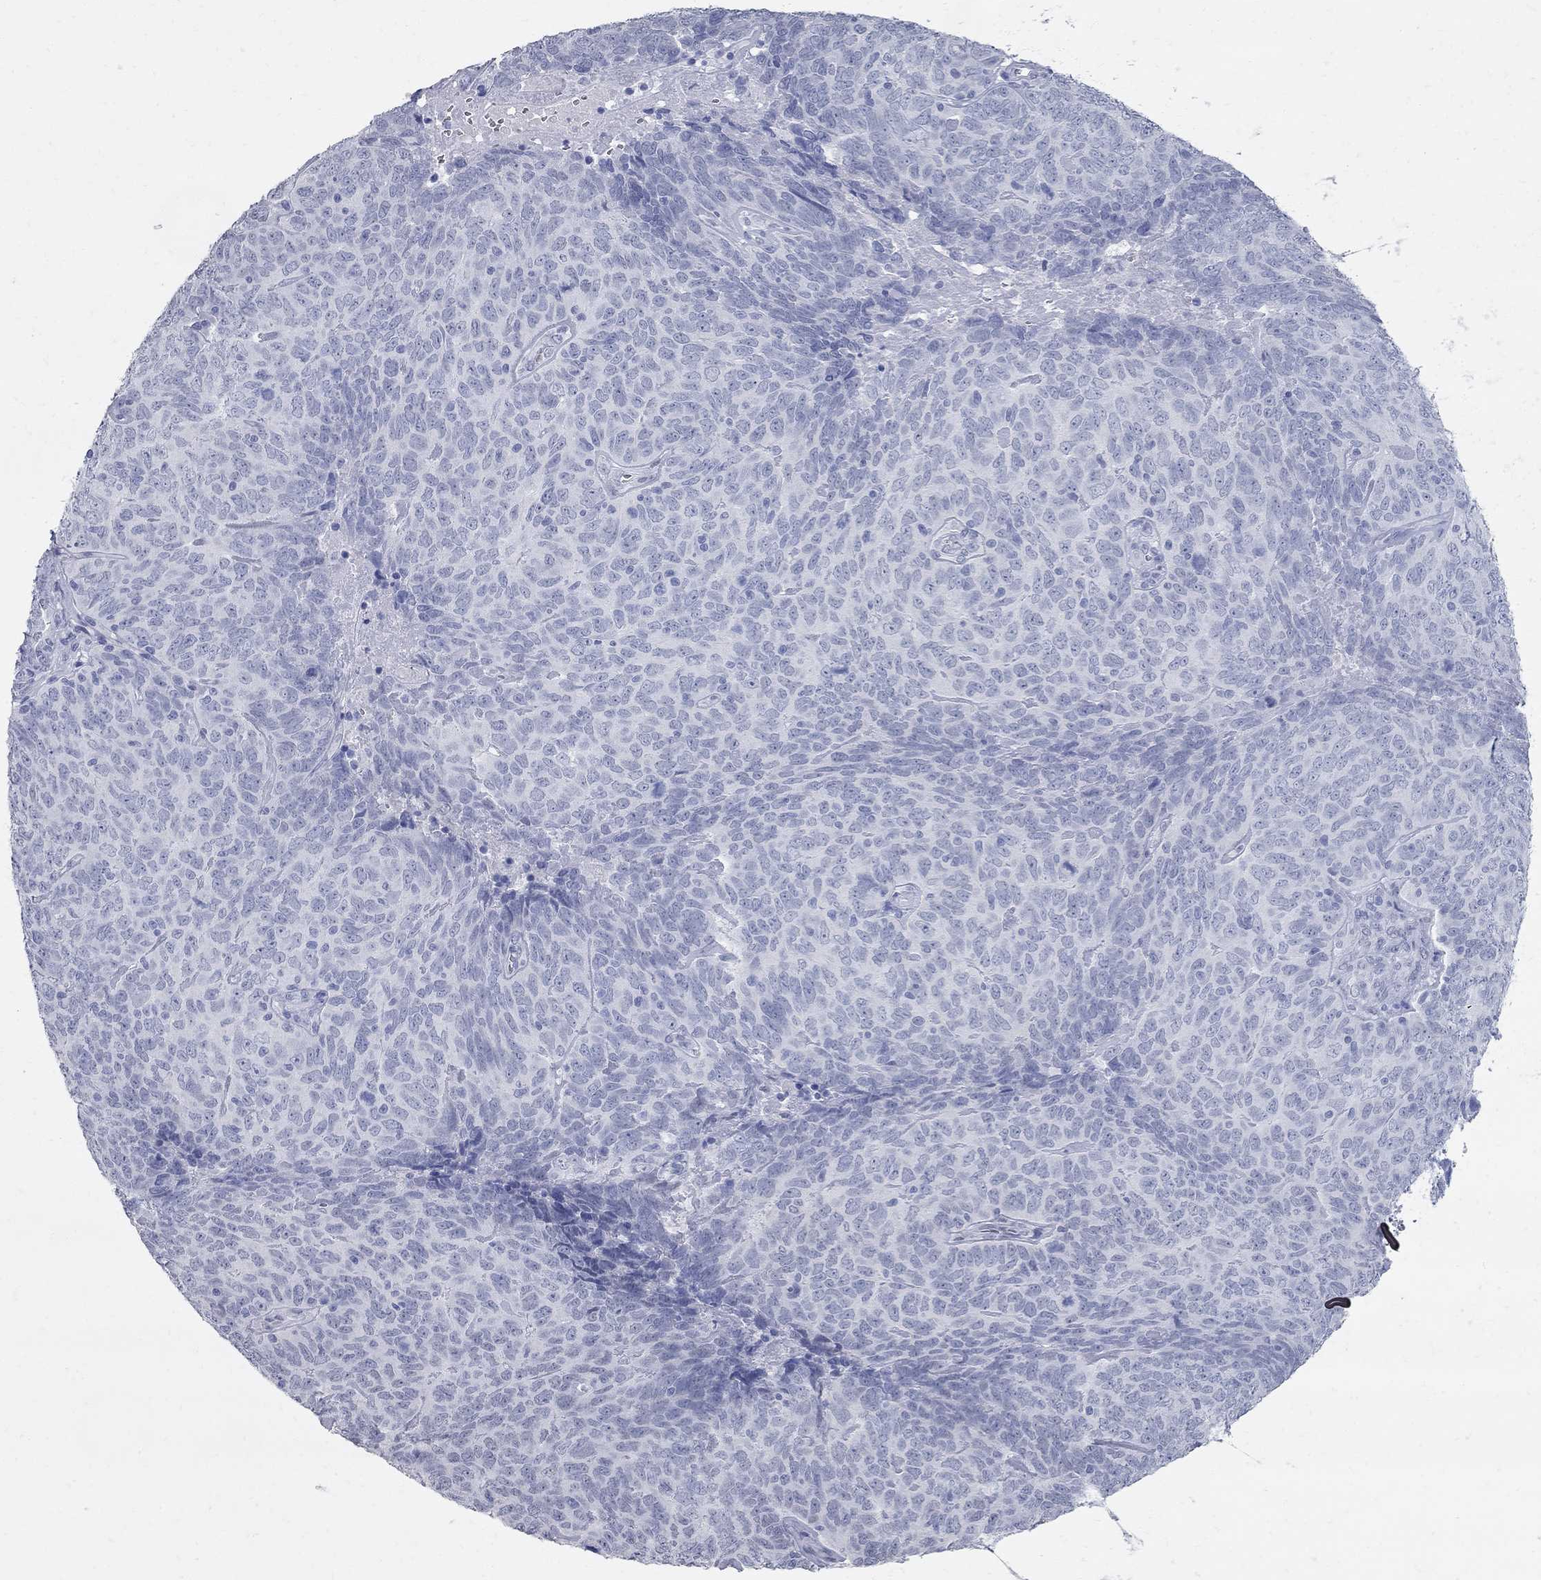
{"staining": {"intensity": "negative", "quantity": "none", "location": "none"}, "tissue": "skin cancer", "cell_type": "Tumor cells", "image_type": "cancer", "snomed": [{"axis": "morphology", "description": "Squamous cell carcinoma, NOS"}, {"axis": "topography", "description": "Skin"}, {"axis": "topography", "description": "Anal"}], "caption": "Tumor cells show no significant protein positivity in skin cancer.", "gene": "BPIFB1", "patient": {"sex": "female", "age": 51}}